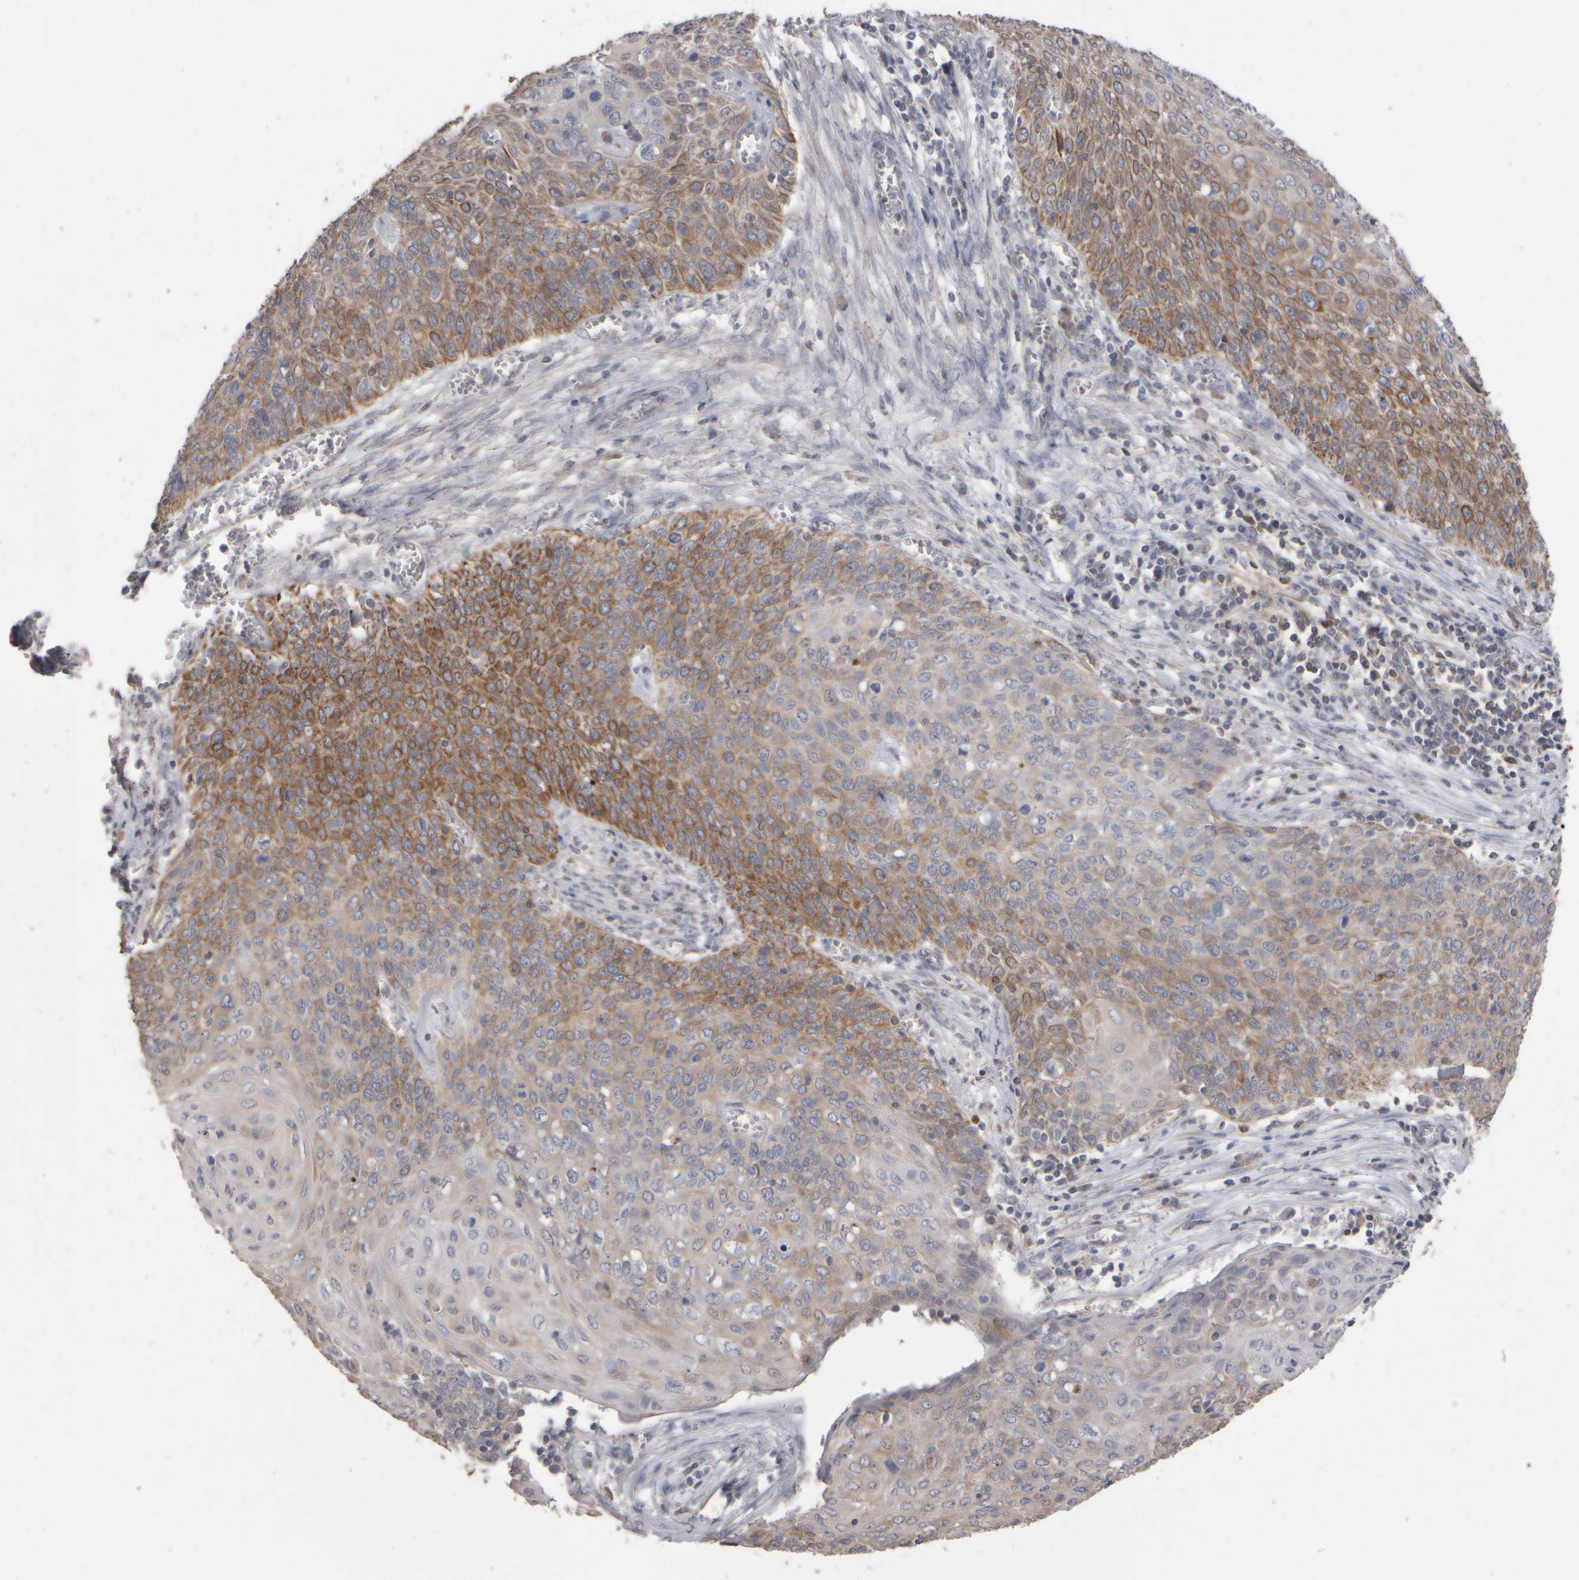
{"staining": {"intensity": "moderate", "quantity": ">75%", "location": "cytoplasmic/membranous"}, "tissue": "cervical cancer", "cell_type": "Tumor cells", "image_type": "cancer", "snomed": [{"axis": "morphology", "description": "Squamous cell carcinoma, NOS"}, {"axis": "topography", "description": "Cervix"}], "caption": "Protein staining displays moderate cytoplasmic/membranous staining in approximately >75% of tumor cells in cervical cancer. Using DAB (3,3'-diaminobenzidine) (brown) and hematoxylin (blue) stains, captured at high magnification using brightfield microscopy.", "gene": "EPHX2", "patient": {"sex": "female", "age": 39}}